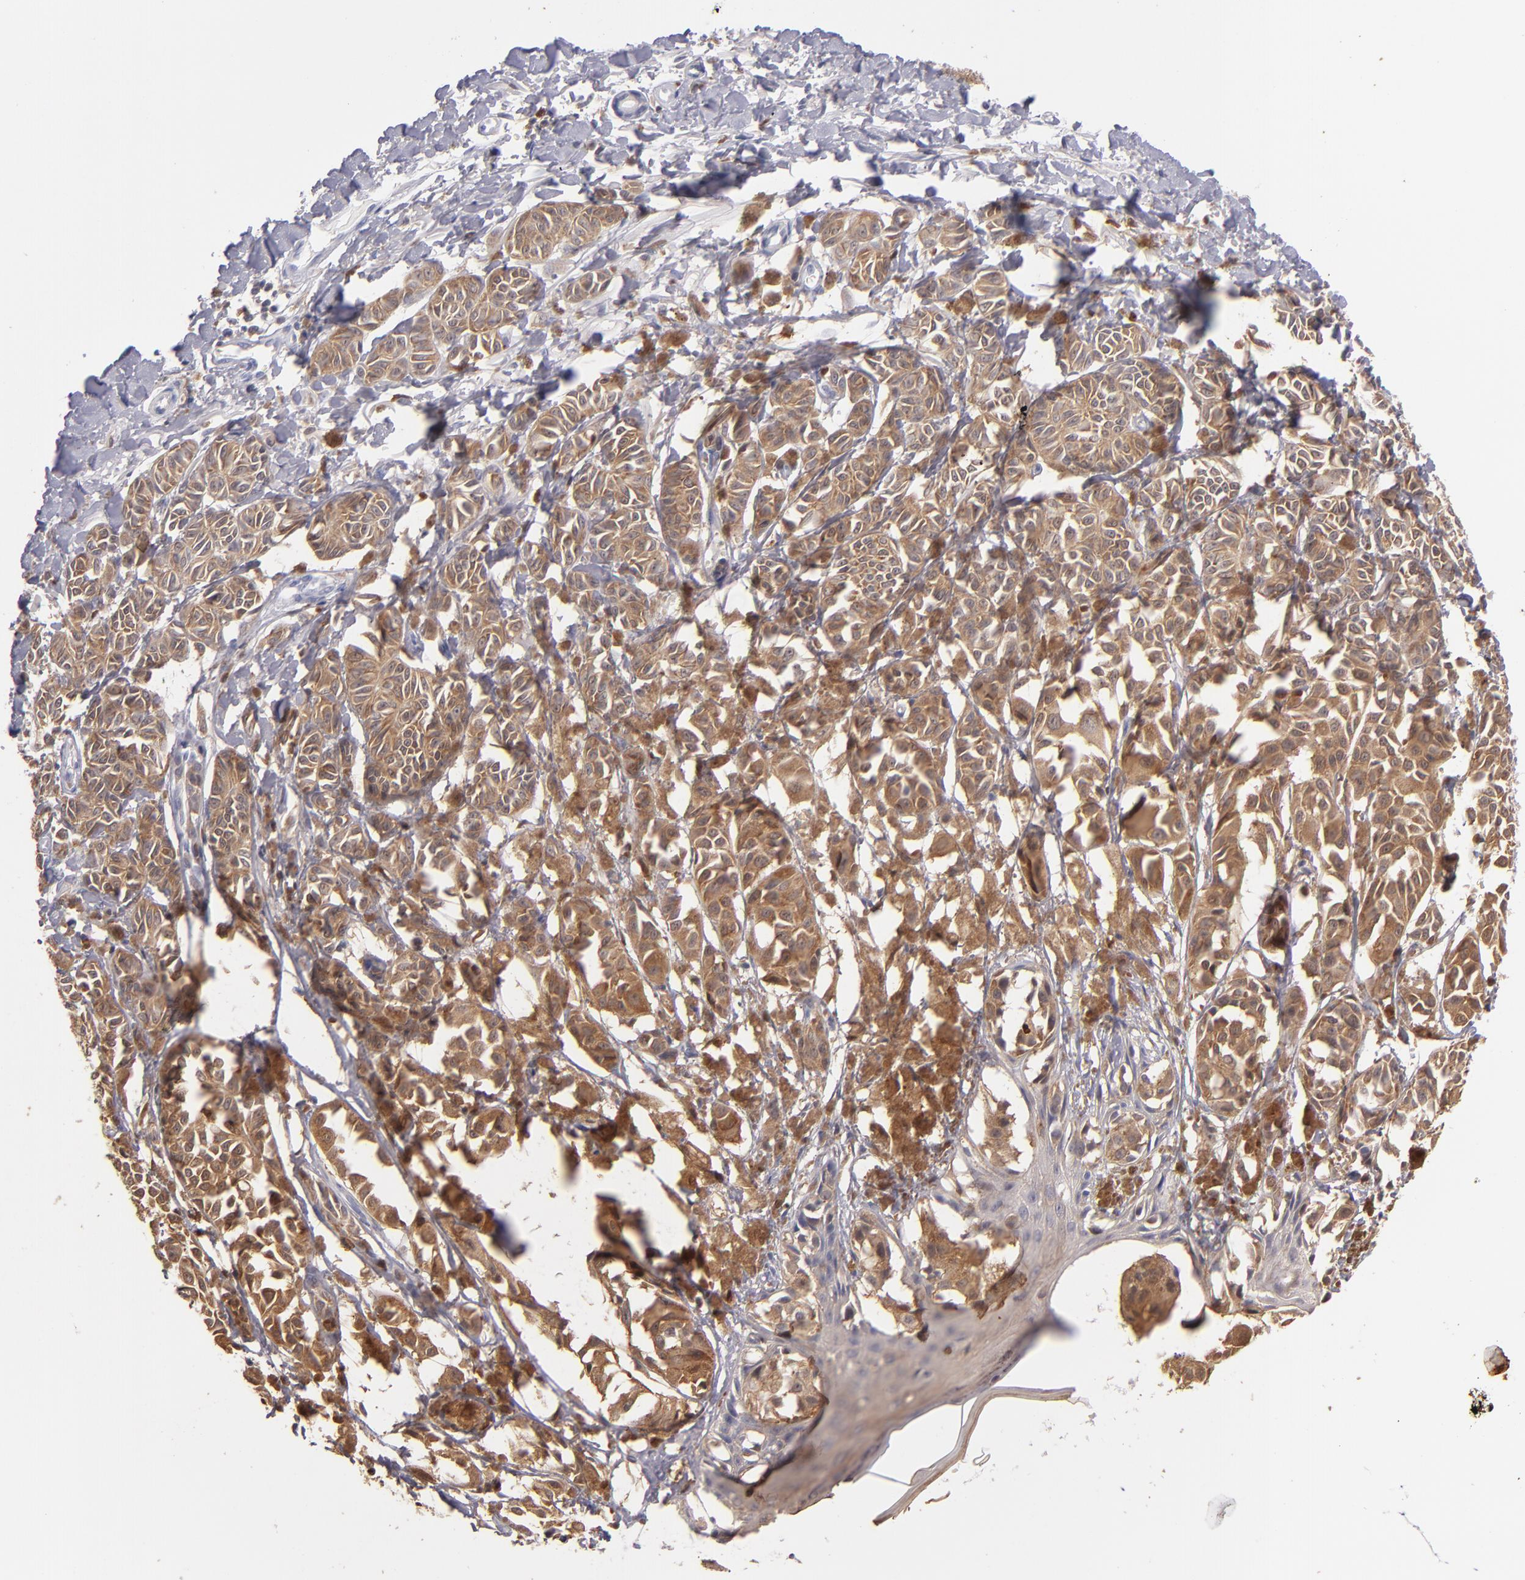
{"staining": {"intensity": "strong", "quantity": ">75%", "location": "cytoplasmic/membranous"}, "tissue": "melanoma", "cell_type": "Tumor cells", "image_type": "cancer", "snomed": [{"axis": "morphology", "description": "Malignant melanoma, NOS"}, {"axis": "topography", "description": "Skin"}], "caption": "About >75% of tumor cells in malignant melanoma show strong cytoplasmic/membranous protein expression as visualized by brown immunohistochemical staining.", "gene": "PRKCD", "patient": {"sex": "male", "age": 76}}